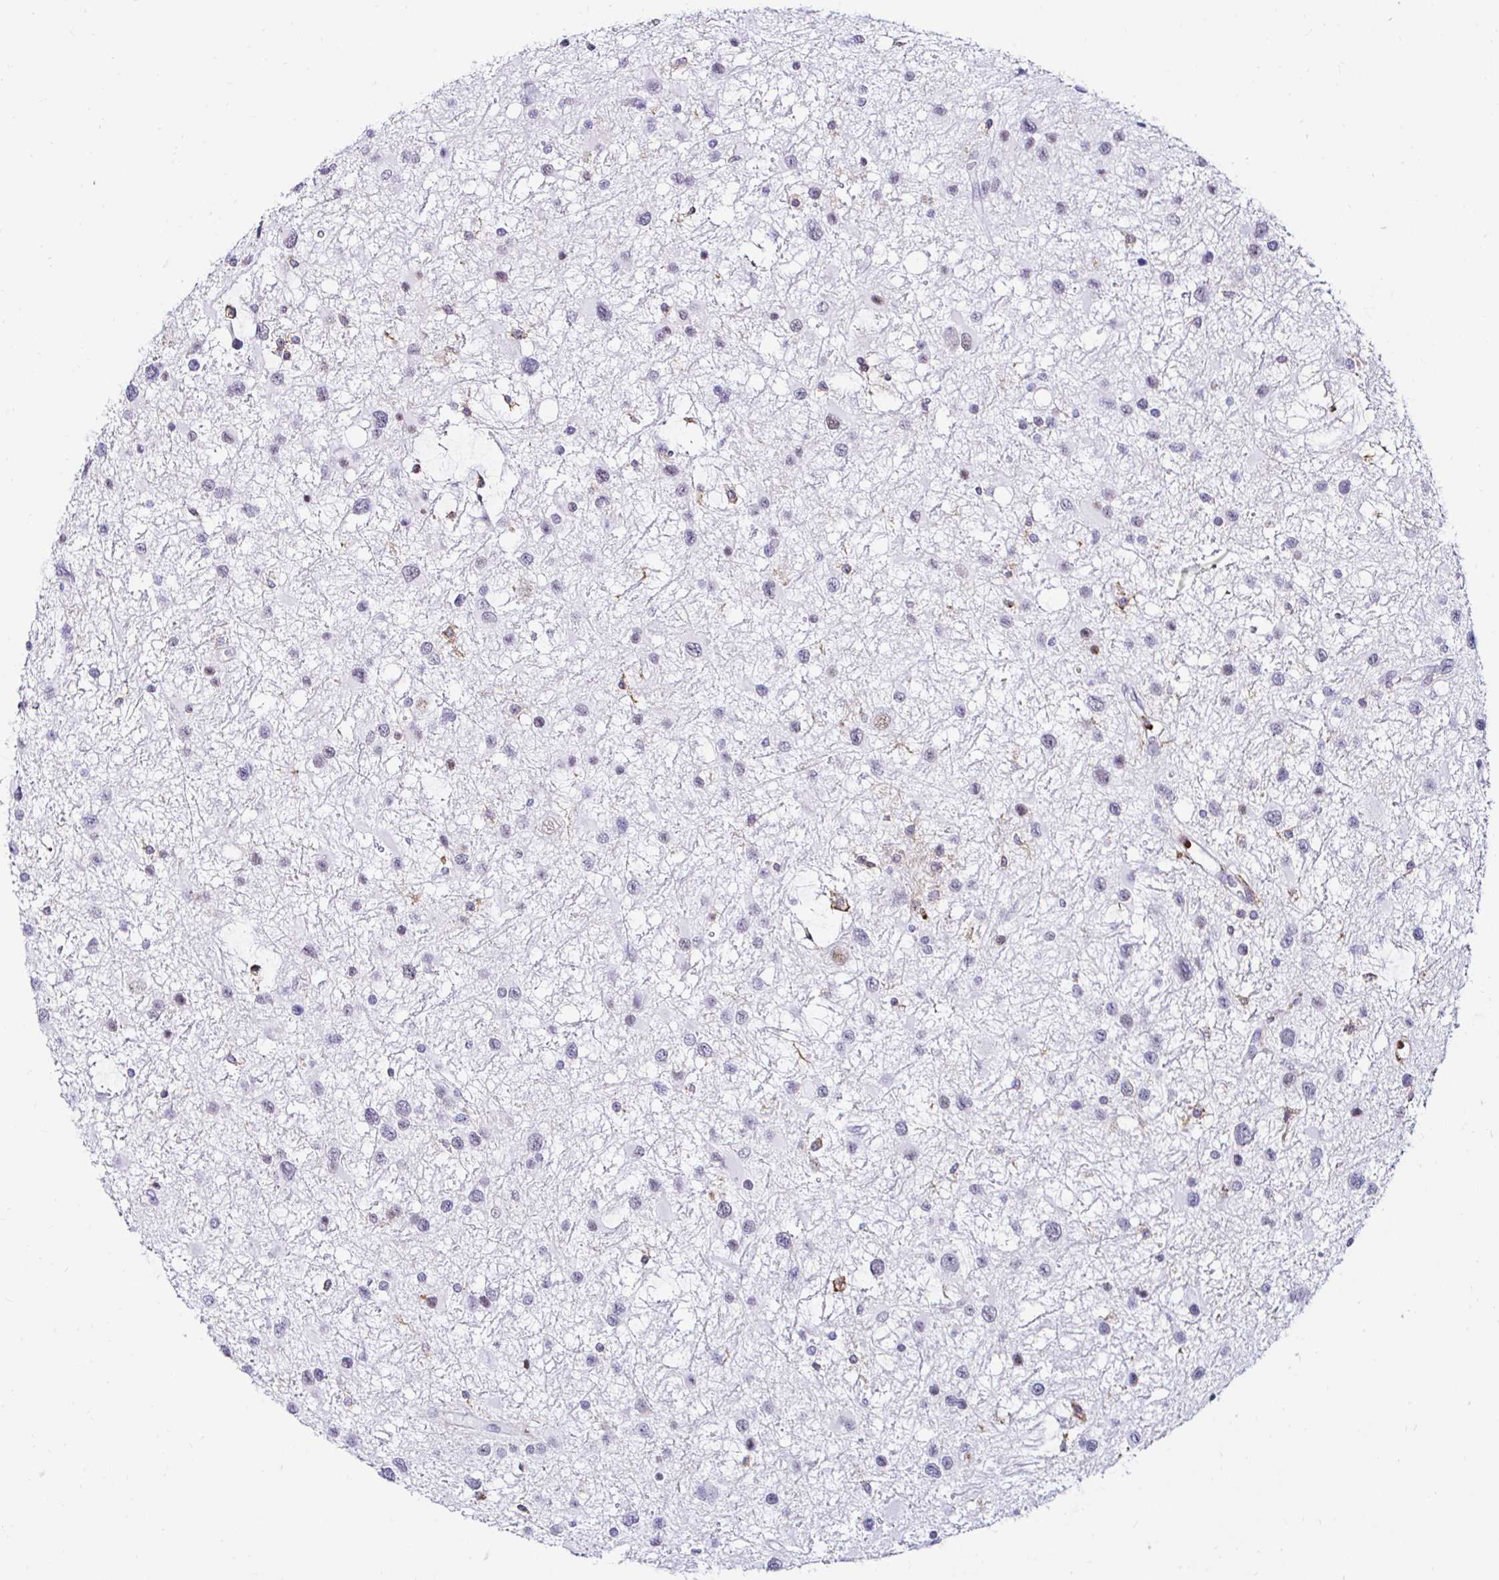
{"staining": {"intensity": "negative", "quantity": "none", "location": "none"}, "tissue": "glioma", "cell_type": "Tumor cells", "image_type": "cancer", "snomed": [{"axis": "morphology", "description": "Glioma, malignant, Low grade"}, {"axis": "topography", "description": "Brain"}], "caption": "Tumor cells are negative for protein expression in human glioma.", "gene": "CYBB", "patient": {"sex": "female", "age": 32}}